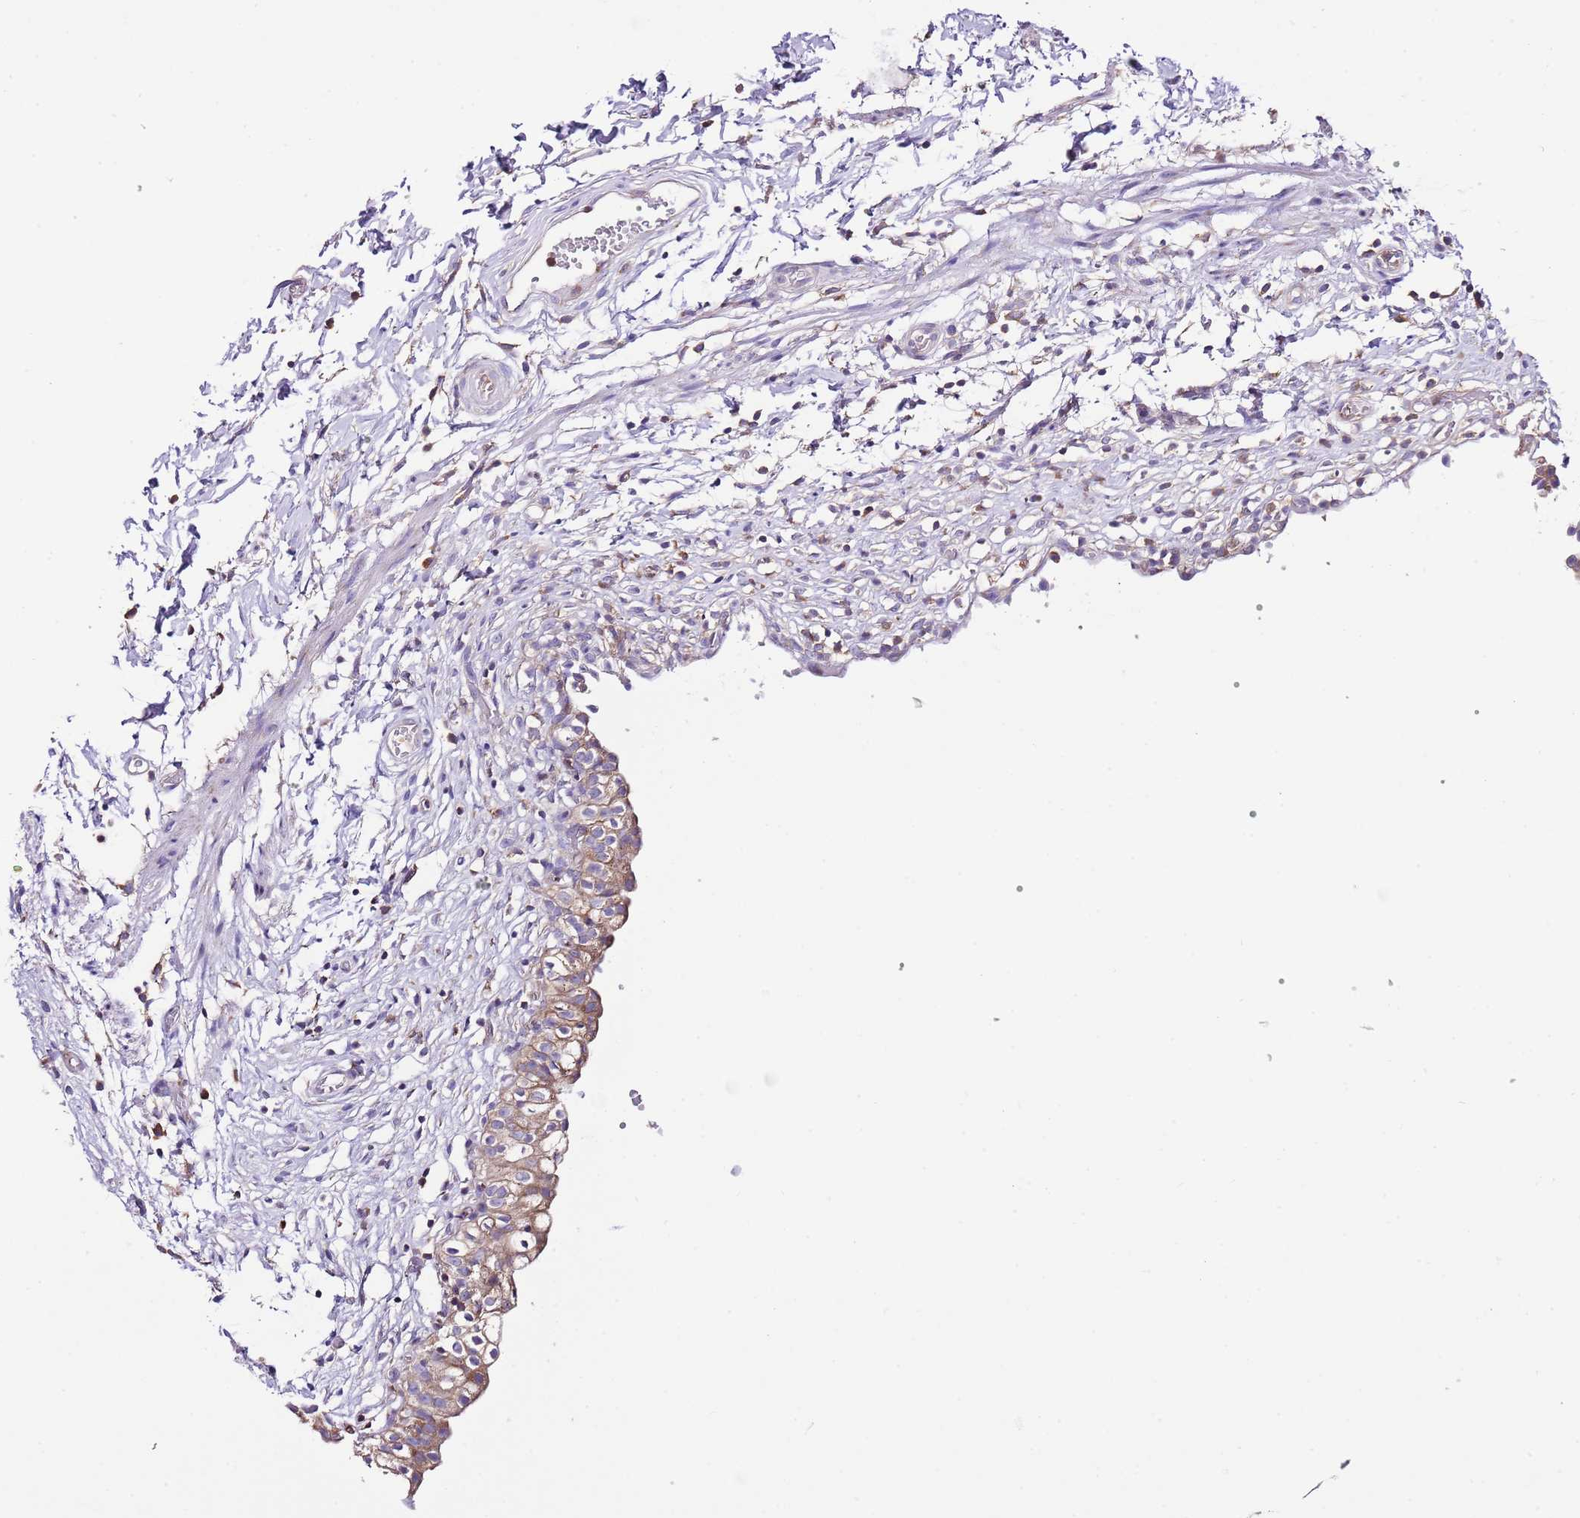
{"staining": {"intensity": "moderate", "quantity": ">75%", "location": "cytoplasmic/membranous"}, "tissue": "urinary bladder", "cell_type": "Urothelial cells", "image_type": "normal", "snomed": [{"axis": "morphology", "description": "Normal tissue, NOS"}, {"axis": "topography", "description": "Urinary bladder"}, {"axis": "topography", "description": "Peripheral nerve tissue"}], "caption": "Approximately >75% of urothelial cells in unremarkable urinary bladder display moderate cytoplasmic/membranous protein expression as visualized by brown immunohistochemical staining.", "gene": "RPS10", "patient": {"sex": "male", "age": 55}}